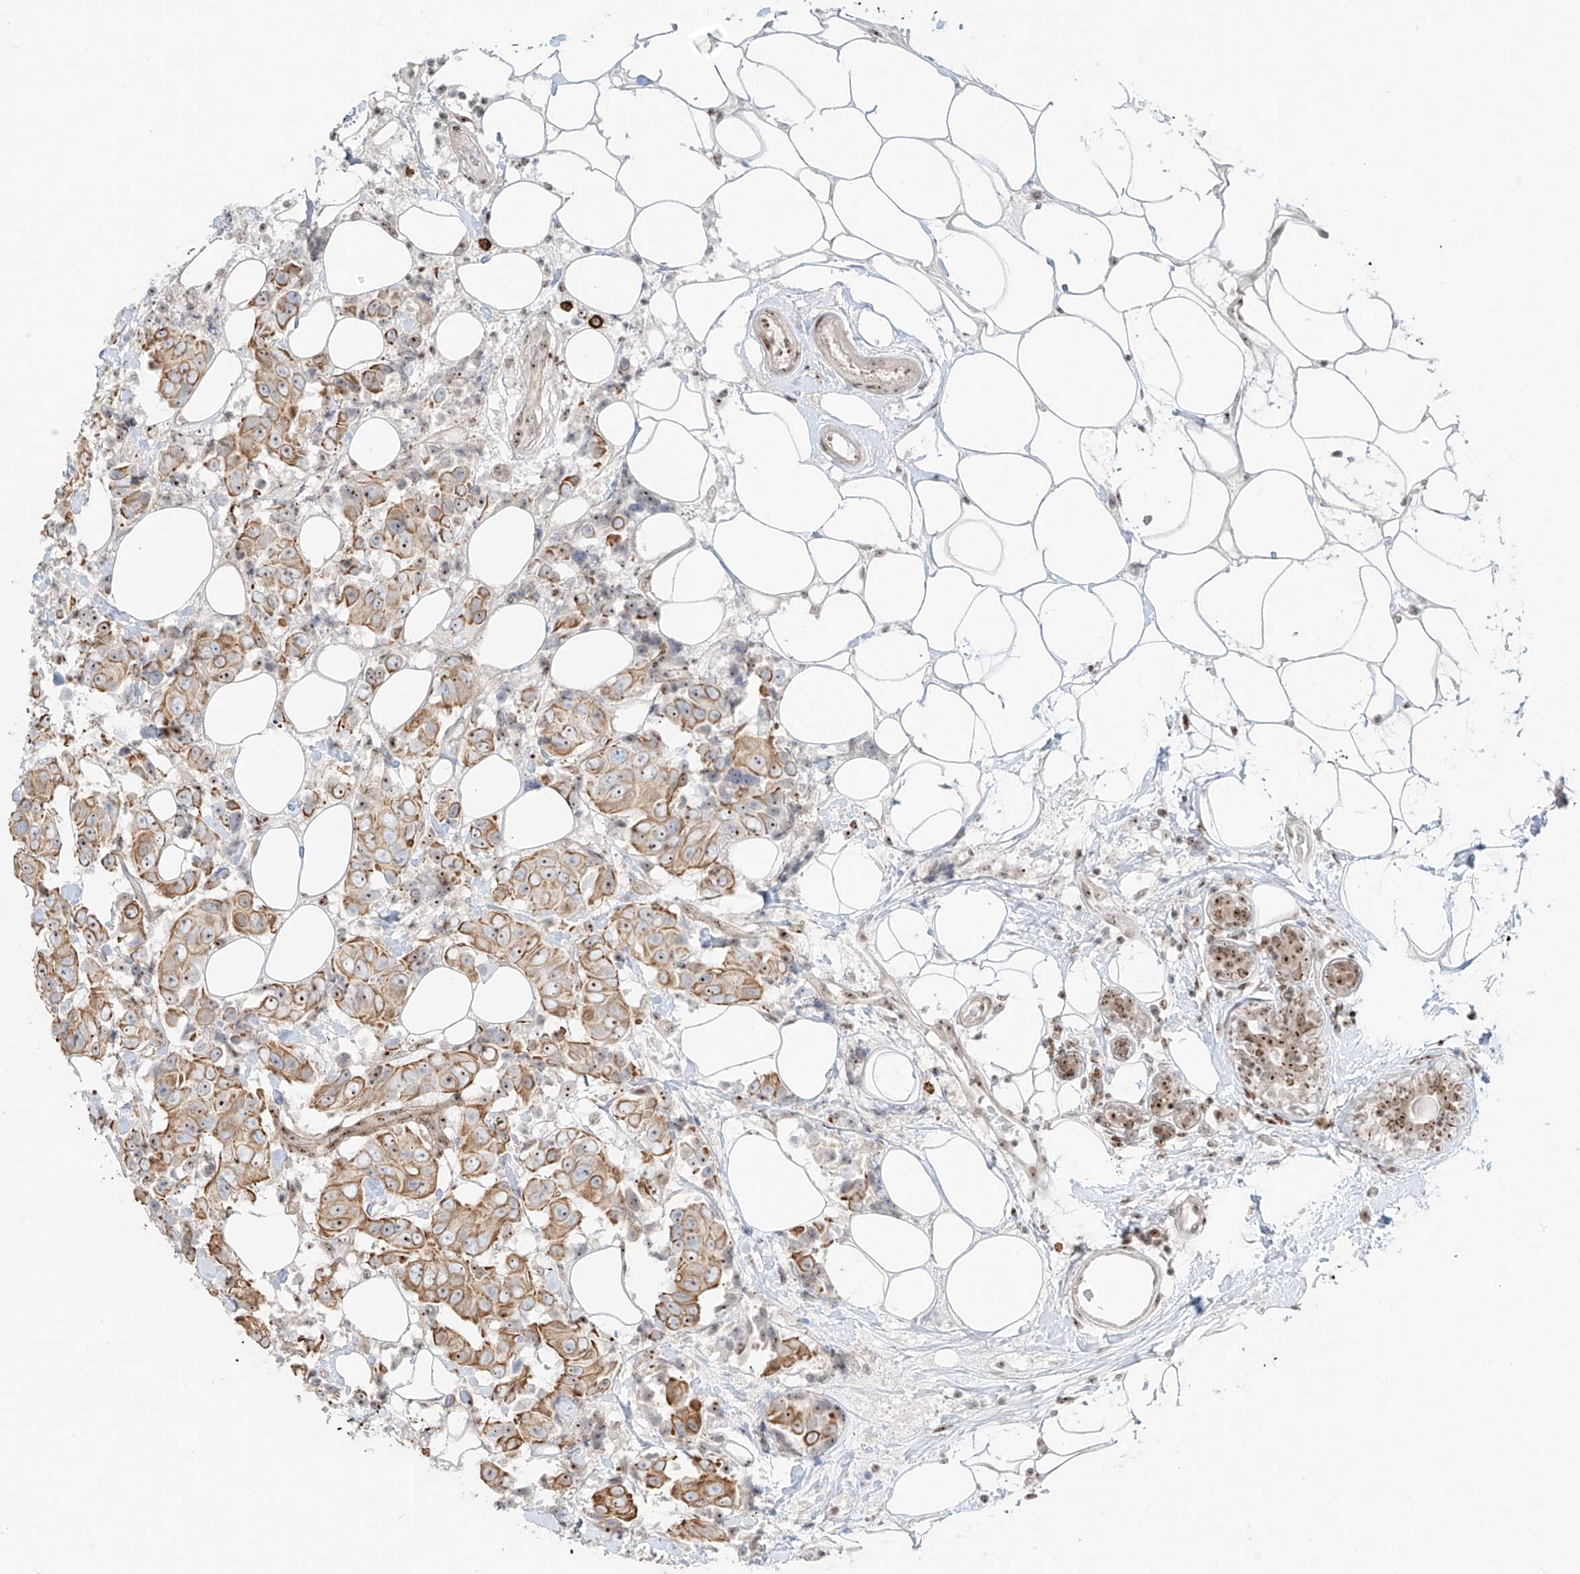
{"staining": {"intensity": "moderate", "quantity": ">75%", "location": "cytoplasmic/membranous"}, "tissue": "breast cancer", "cell_type": "Tumor cells", "image_type": "cancer", "snomed": [{"axis": "morphology", "description": "Normal tissue, NOS"}, {"axis": "morphology", "description": "Duct carcinoma"}, {"axis": "topography", "description": "Breast"}], "caption": "The histopathology image displays staining of breast invasive ductal carcinoma, revealing moderate cytoplasmic/membranous protein positivity (brown color) within tumor cells.", "gene": "ZNF512", "patient": {"sex": "female", "age": 39}}